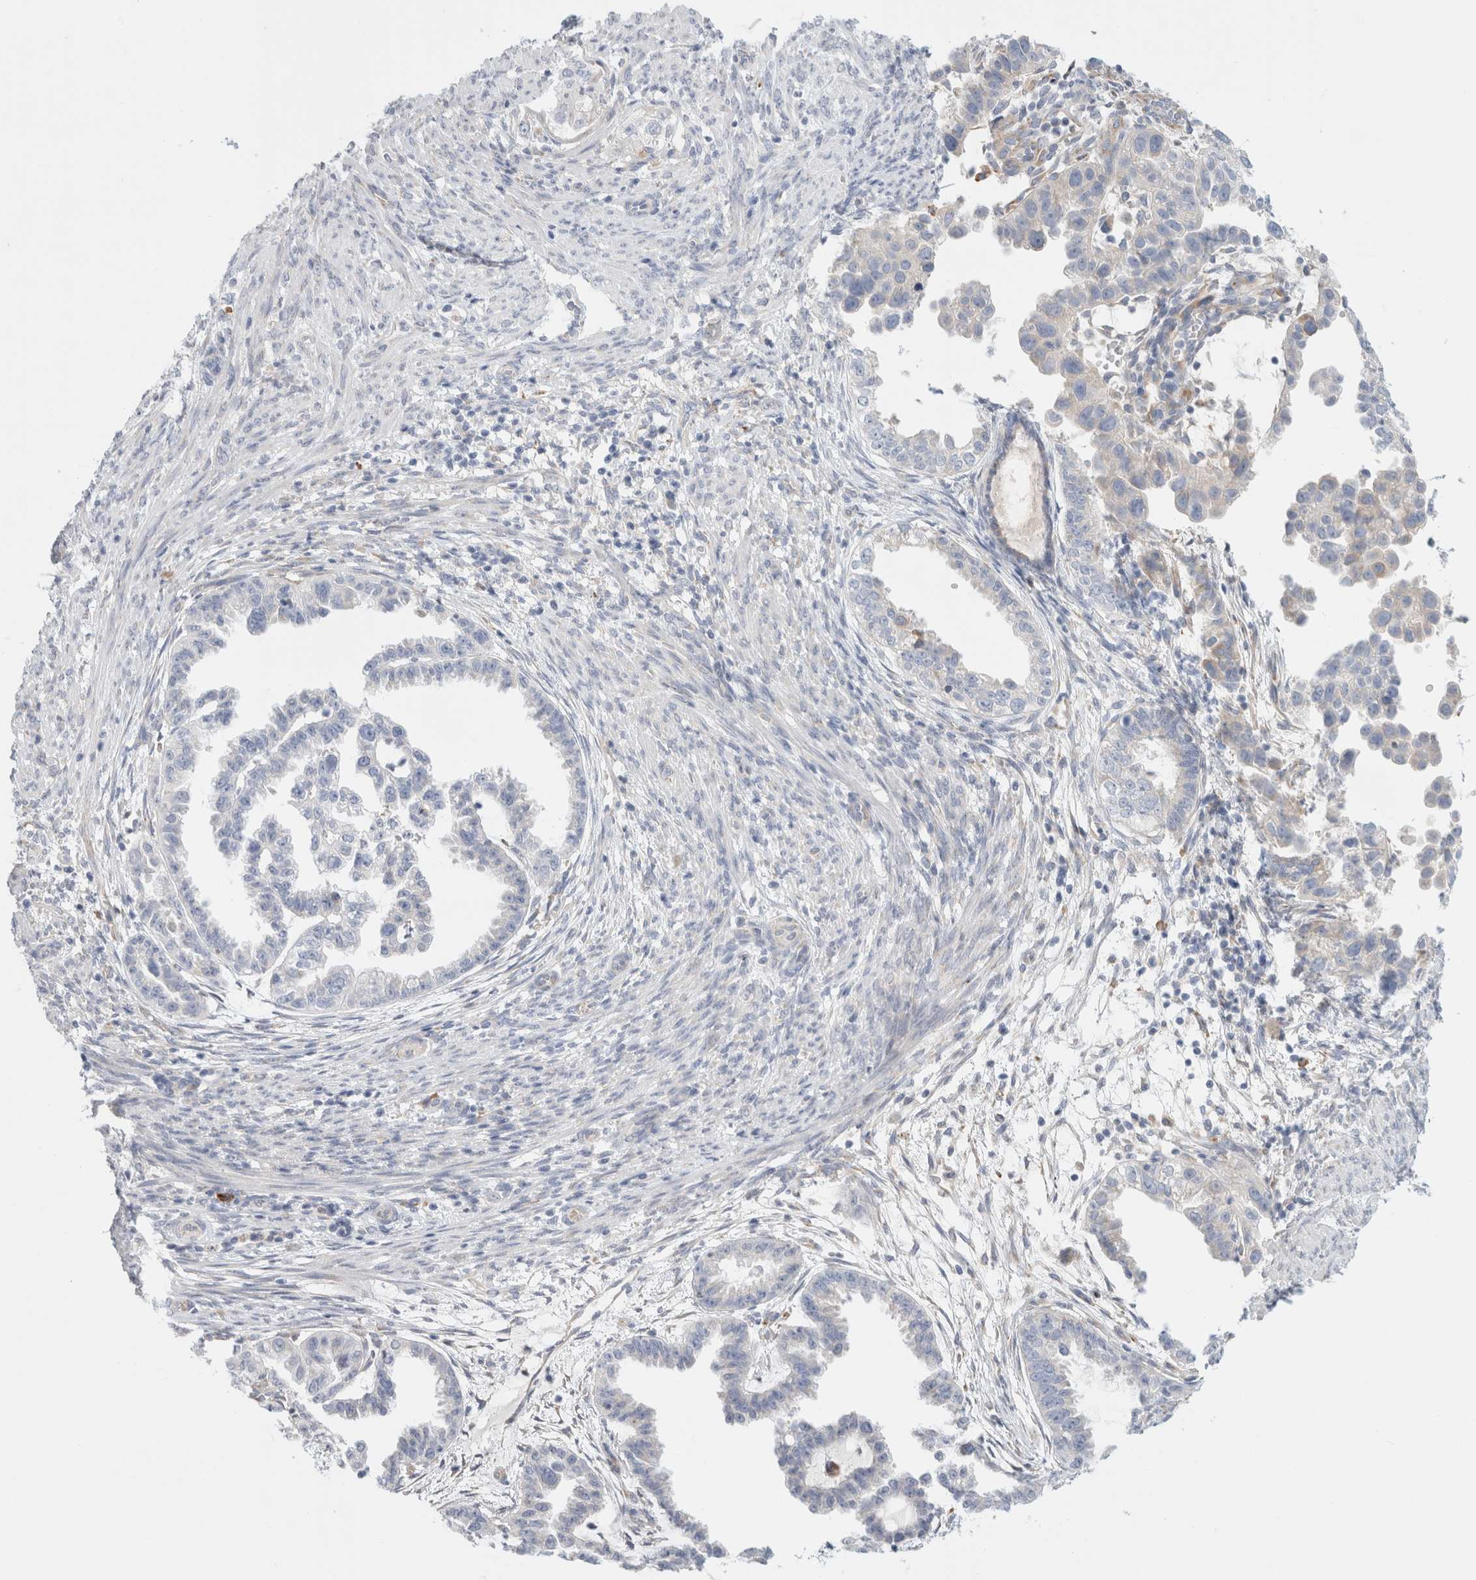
{"staining": {"intensity": "negative", "quantity": "none", "location": "none"}, "tissue": "endometrial cancer", "cell_type": "Tumor cells", "image_type": "cancer", "snomed": [{"axis": "morphology", "description": "Adenocarcinoma, NOS"}, {"axis": "topography", "description": "Endometrium"}], "caption": "Endometrial adenocarcinoma was stained to show a protein in brown. There is no significant staining in tumor cells.", "gene": "CSK", "patient": {"sex": "female", "age": 85}}